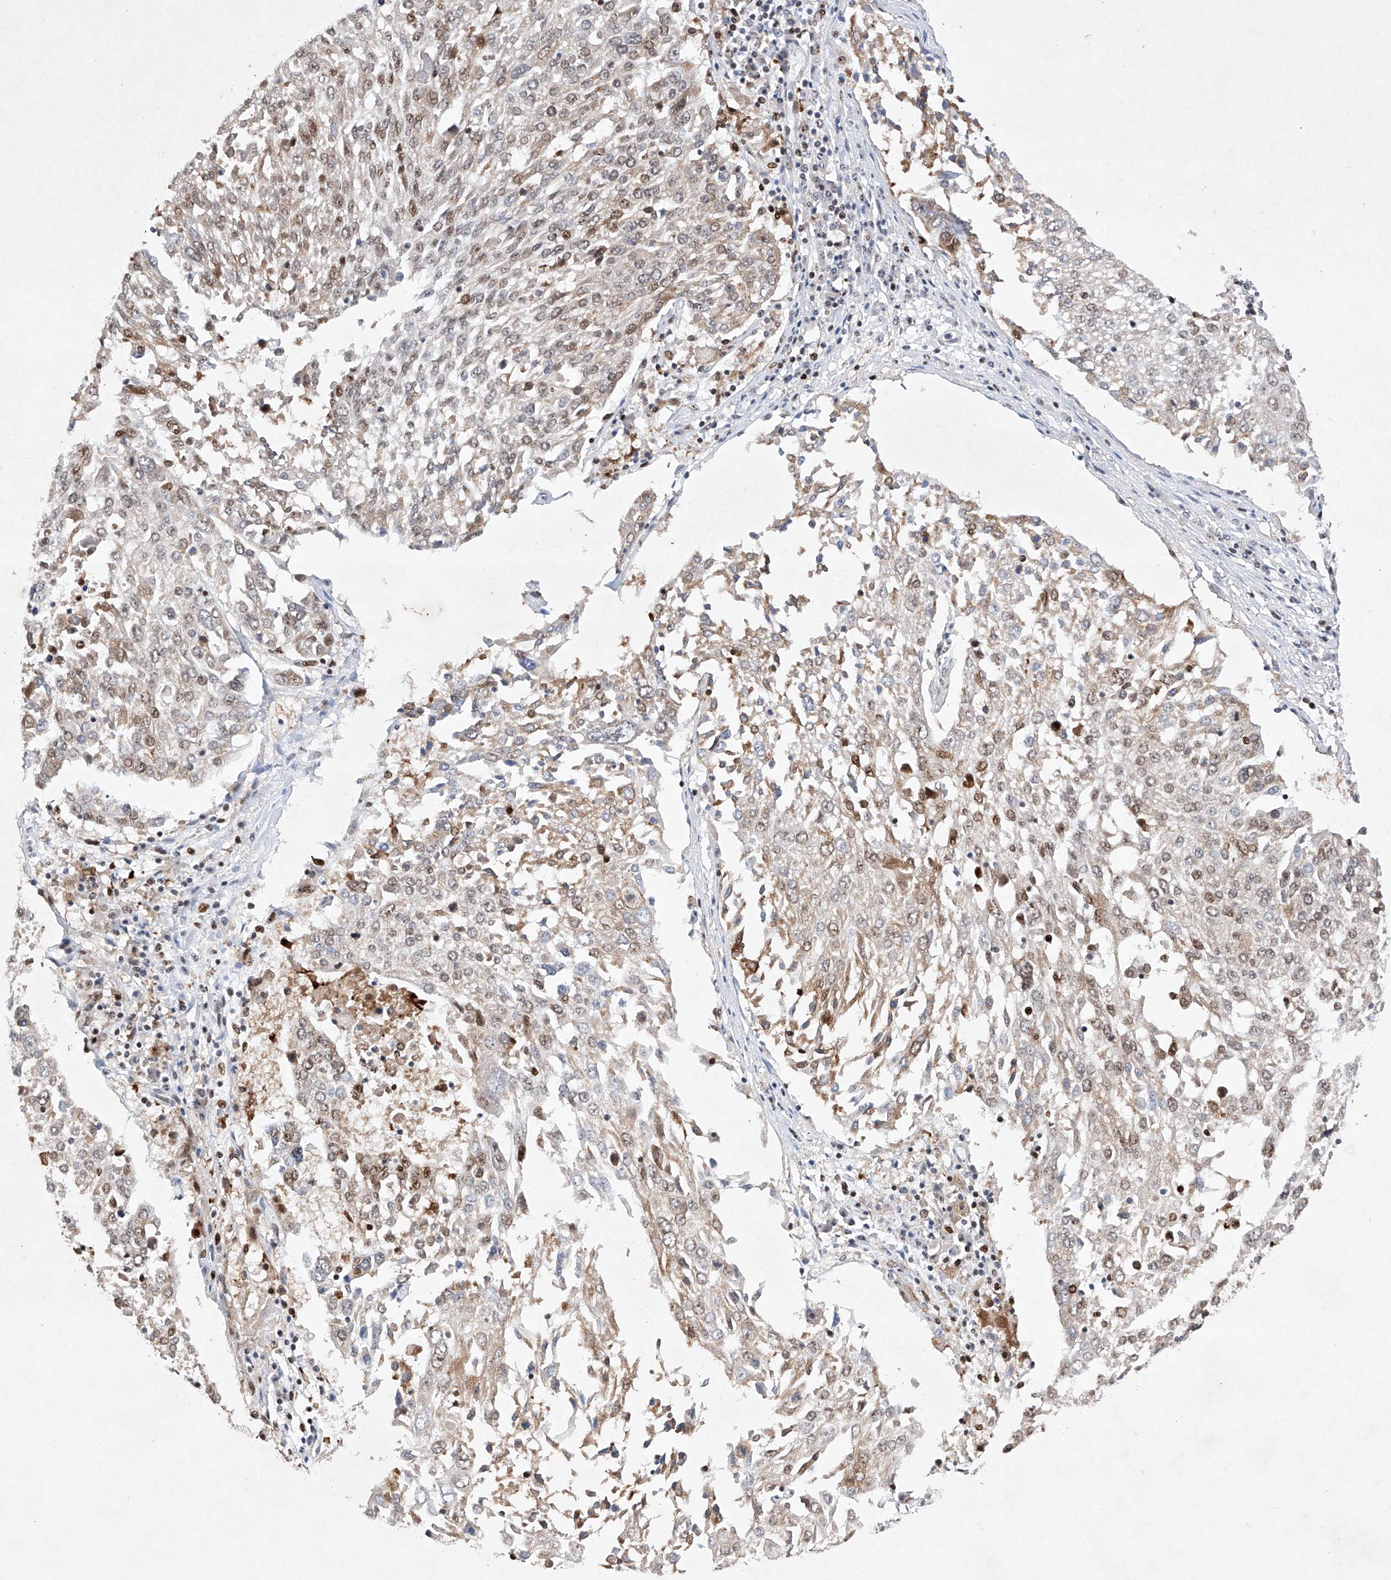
{"staining": {"intensity": "moderate", "quantity": "25%-75%", "location": "cytoplasmic/membranous,nuclear"}, "tissue": "lung cancer", "cell_type": "Tumor cells", "image_type": "cancer", "snomed": [{"axis": "morphology", "description": "Squamous cell carcinoma, NOS"}, {"axis": "topography", "description": "Lung"}], "caption": "This image shows lung cancer (squamous cell carcinoma) stained with immunohistochemistry (IHC) to label a protein in brown. The cytoplasmic/membranous and nuclear of tumor cells show moderate positivity for the protein. Nuclei are counter-stained blue.", "gene": "AFG1L", "patient": {"sex": "male", "age": 65}}